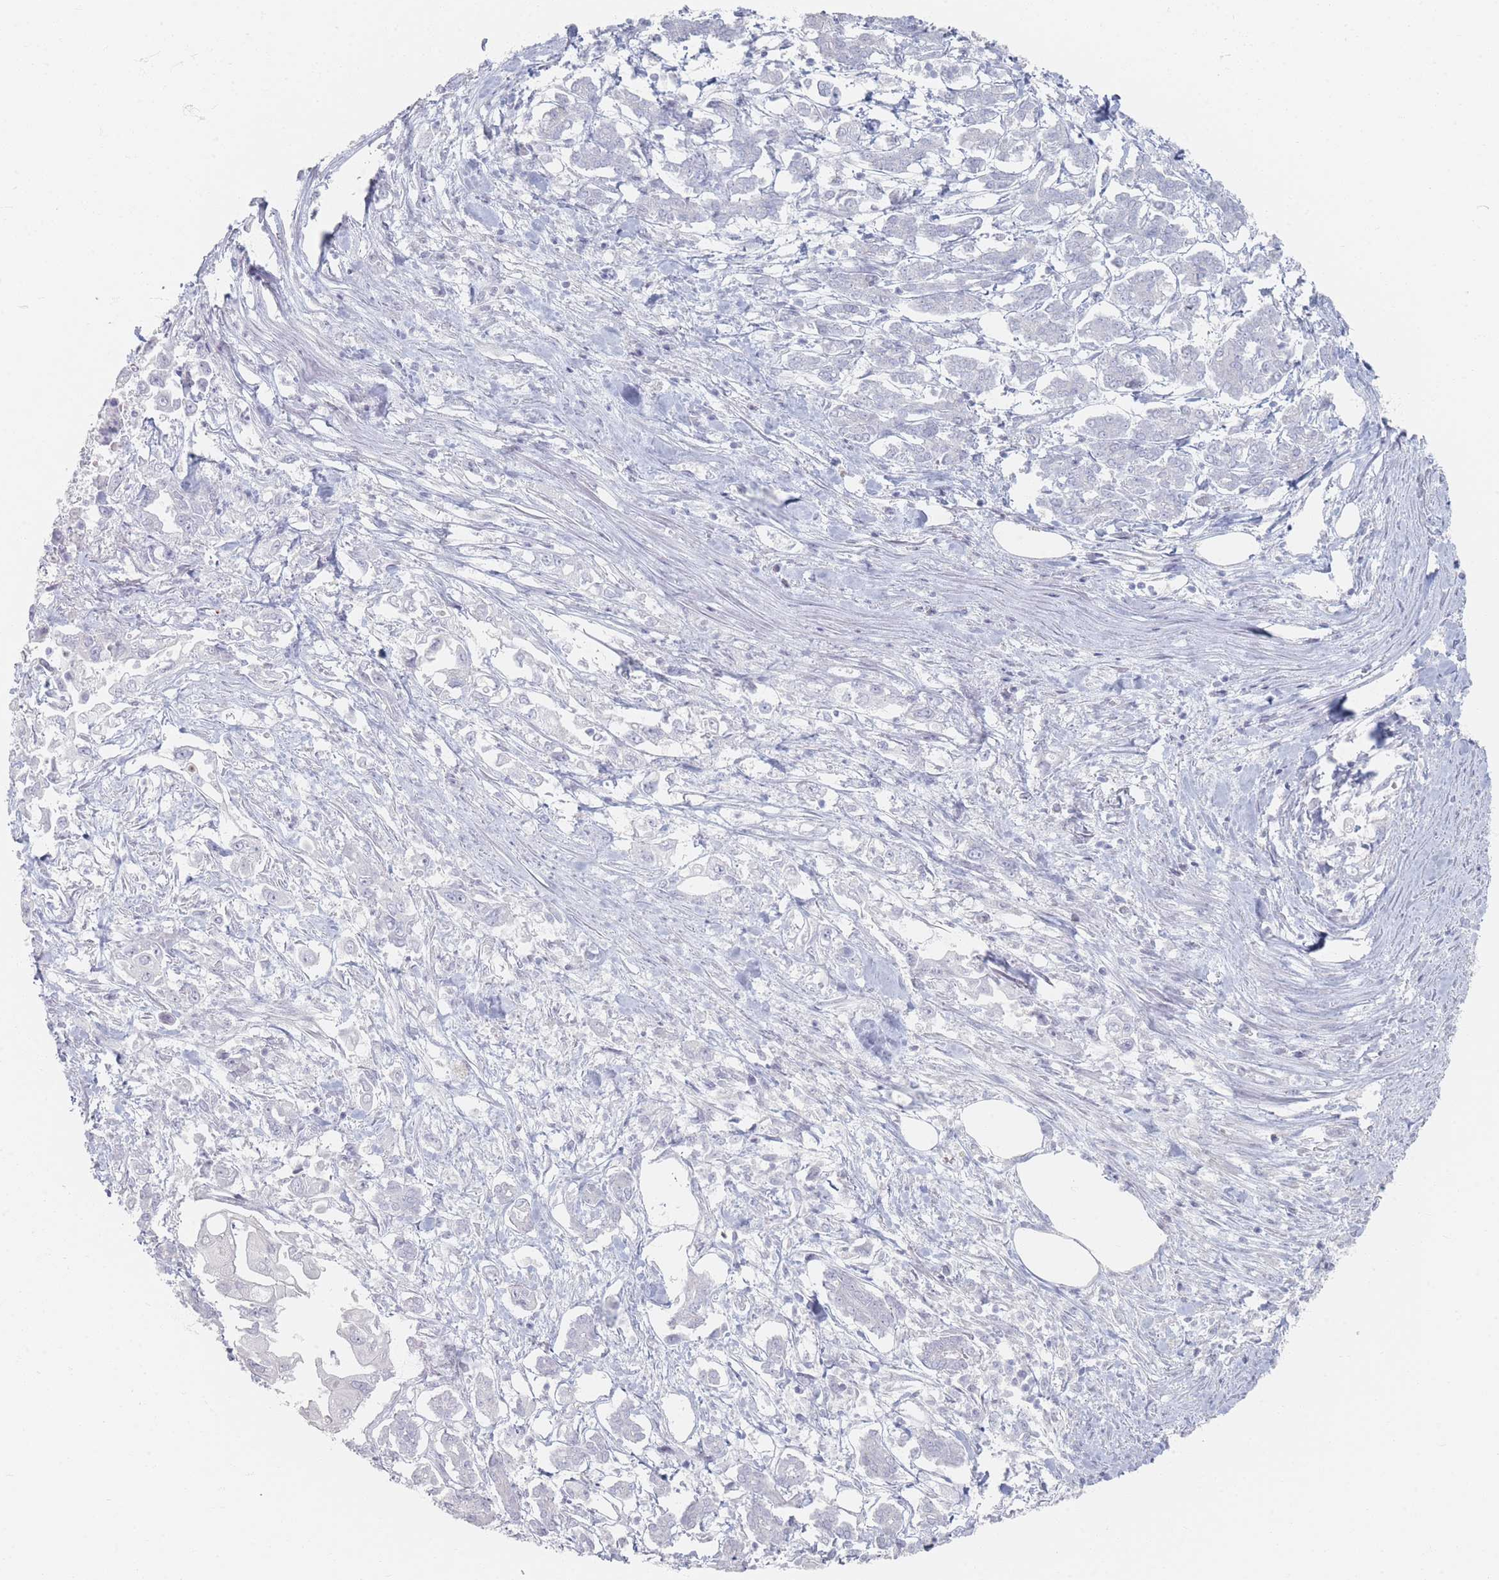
{"staining": {"intensity": "negative", "quantity": "none", "location": "none"}, "tissue": "pancreatic cancer", "cell_type": "Tumor cells", "image_type": "cancer", "snomed": [{"axis": "morphology", "description": "Adenocarcinoma, NOS"}, {"axis": "topography", "description": "Pancreas"}], "caption": "This is a photomicrograph of immunohistochemistry staining of adenocarcinoma (pancreatic), which shows no expression in tumor cells. (Stains: DAB IHC with hematoxylin counter stain, Microscopy: brightfield microscopy at high magnification).", "gene": "CD37", "patient": {"sex": "male", "age": 61}}